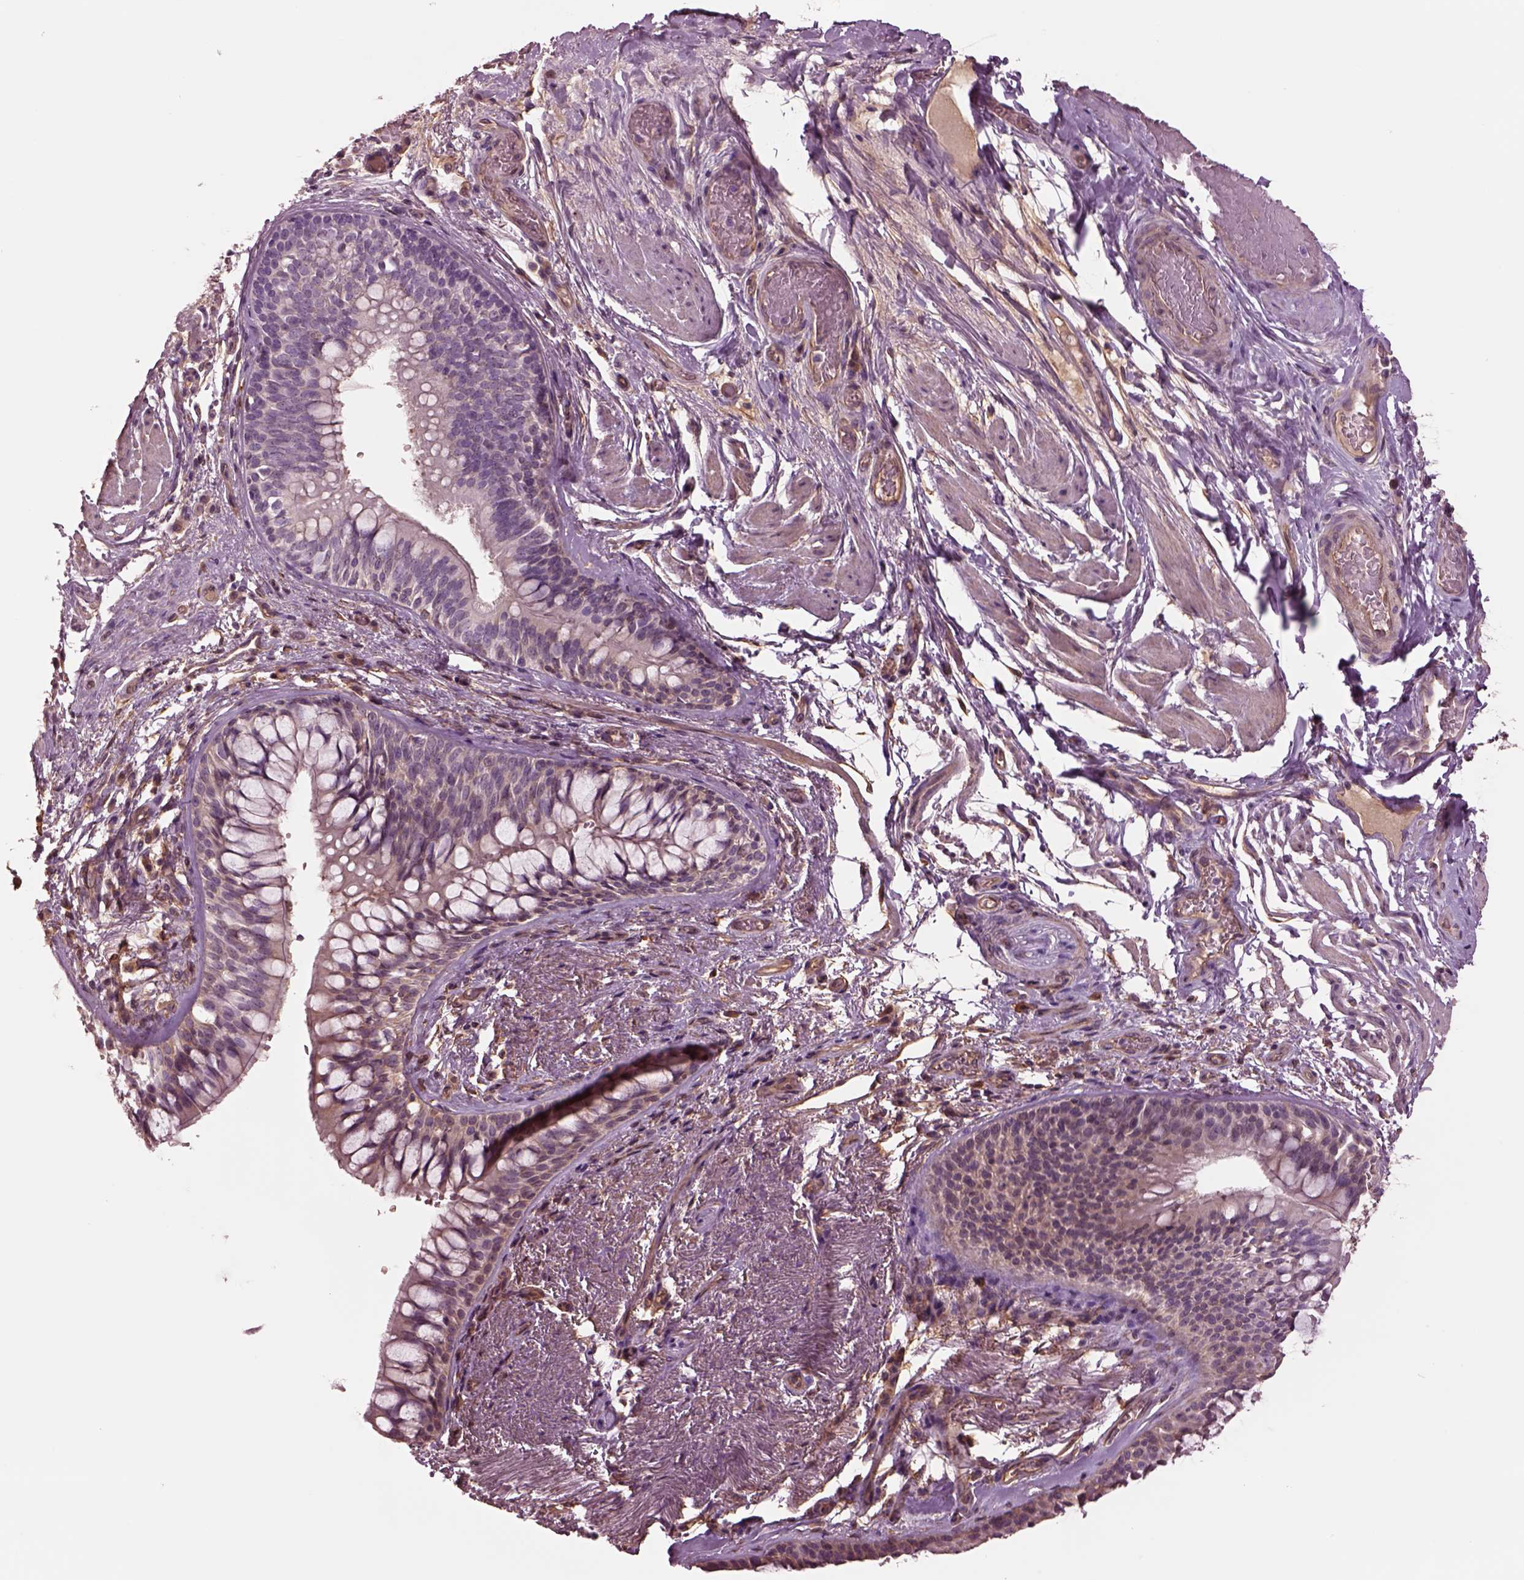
{"staining": {"intensity": "negative", "quantity": "none", "location": "none"}, "tissue": "adipose tissue", "cell_type": "Adipocytes", "image_type": "normal", "snomed": [{"axis": "morphology", "description": "Normal tissue, NOS"}, {"axis": "topography", "description": "Cartilage tissue"}, {"axis": "topography", "description": "Bronchus"}], "caption": "IHC micrograph of unremarkable human adipose tissue stained for a protein (brown), which exhibits no expression in adipocytes. Nuclei are stained in blue.", "gene": "HTR1B", "patient": {"sex": "male", "age": 64}}